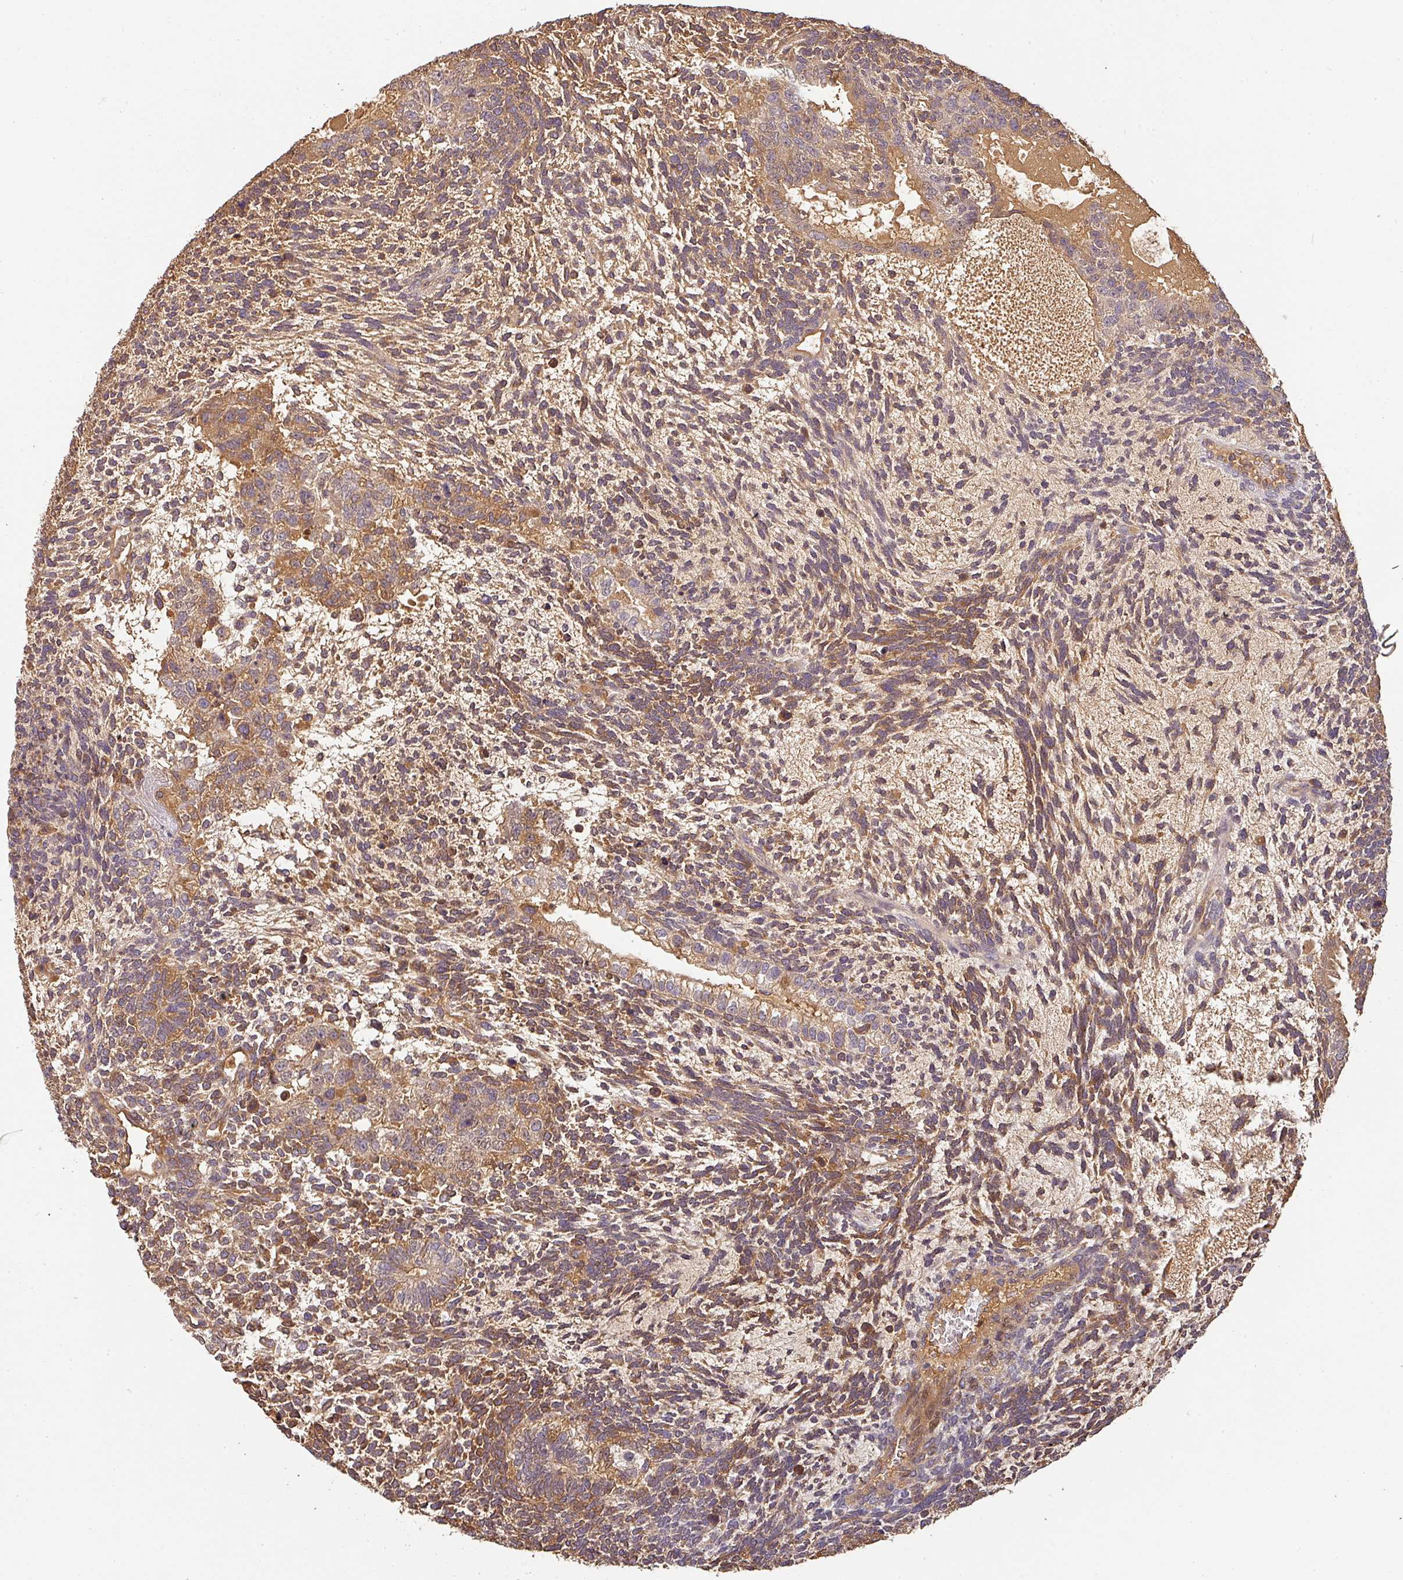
{"staining": {"intensity": "moderate", "quantity": "25%-75%", "location": "cytoplasmic/membranous"}, "tissue": "testis cancer", "cell_type": "Tumor cells", "image_type": "cancer", "snomed": [{"axis": "morphology", "description": "Carcinoma, Embryonal, NOS"}, {"axis": "topography", "description": "Testis"}], "caption": "Tumor cells reveal medium levels of moderate cytoplasmic/membranous expression in approximately 25%-75% of cells in testis cancer.", "gene": "BPIFB3", "patient": {"sex": "male", "age": 23}}